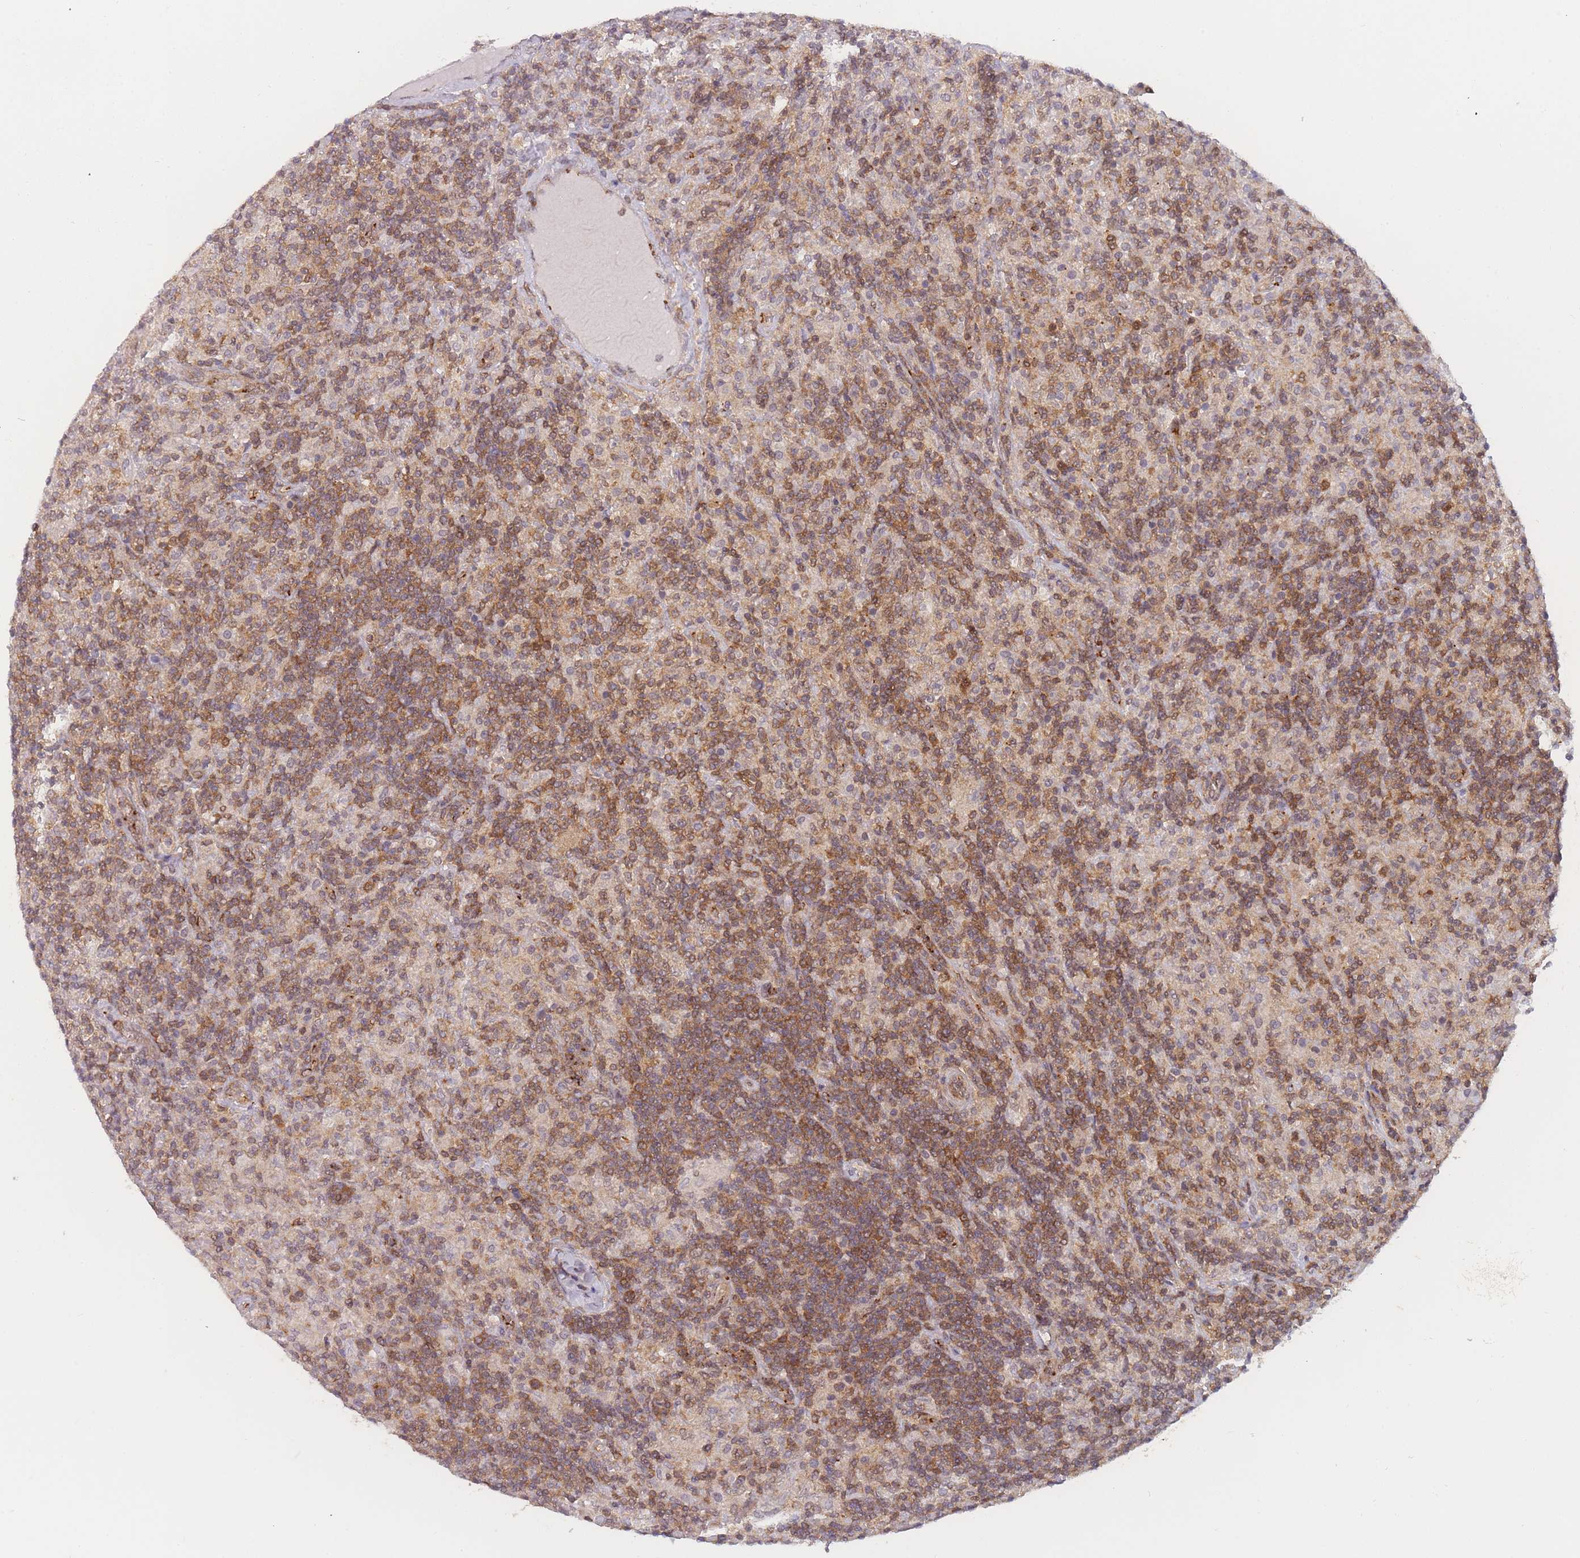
{"staining": {"intensity": "weak", "quantity": "25%-75%", "location": "cytoplasmic/membranous"}, "tissue": "lymphoma", "cell_type": "Tumor cells", "image_type": "cancer", "snomed": [{"axis": "morphology", "description": "Hodgkin's disease, NOS"}, {"axis": "topography", "description": "Lymph node"}], "caption": "A high-resolution photomicrograph shows immunohistochemistry (IHC) staining of lymphoma, which exhibits weak cytoplasmic/membranous positivity in approximately 25%-75% of tumor cells. (Stains: DAB in brown, nuclei in blue, Microscopy: brightfield microscopy at high magnification).", "gene": "MRI1", "patient": {"sex": "male", "age": 70}}